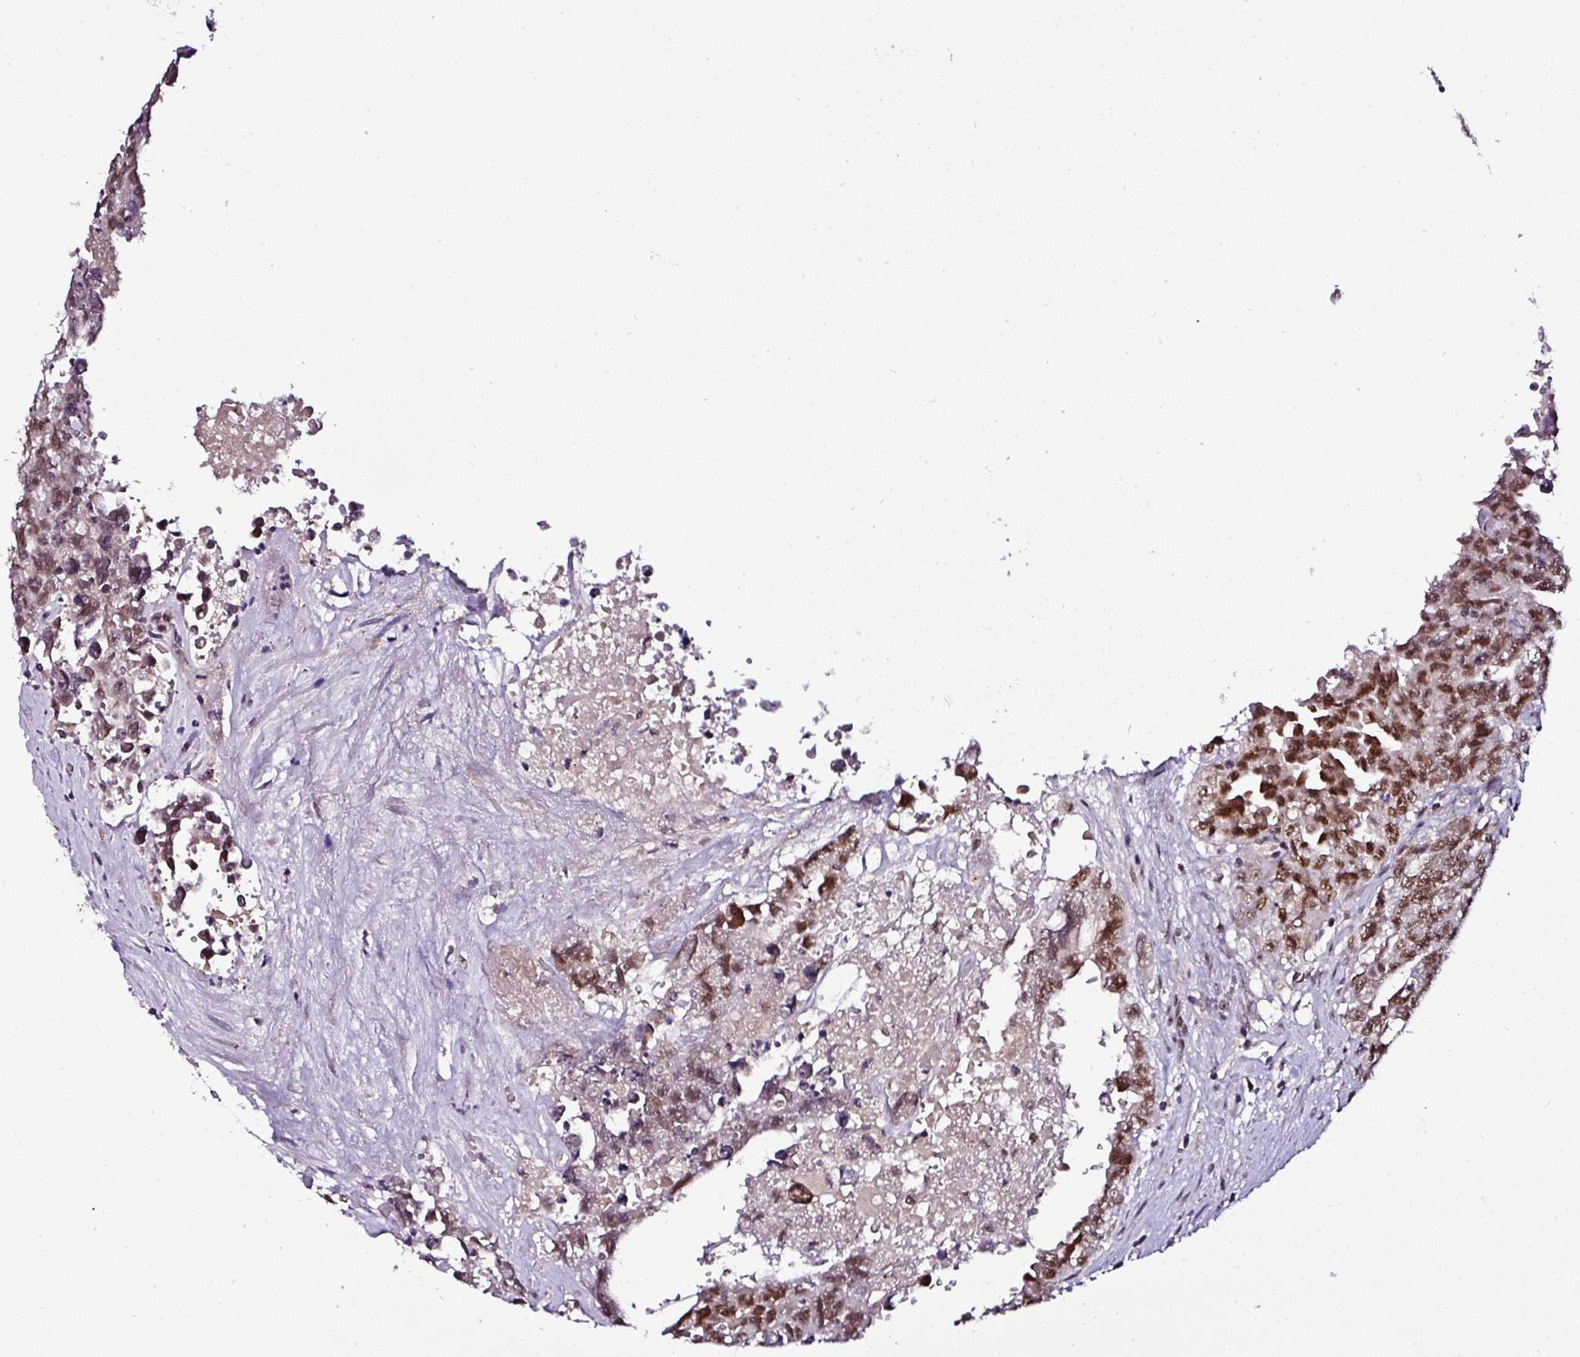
{"staining": {"intensity": "moderate", "quantity": ">75%", "location": "nuclear"}, "tissue": "testis cancer", "cell_type": "Tumor cells", "image_type": "cancer", "snomed": [{"axis": "morphology", "description": "Carcinoma, Embryonal, NOS"}, {"axis": "topography", "description": "Testis"}], "caption": "Immunohistochemical staining of testis cancer (embryonal carcinoma) exhibits medium levels of moderate nuclear expression in approximately >75% of tumor cells.", "gene": "KLF16", "patient": {"sex": "male", "age": 24}}